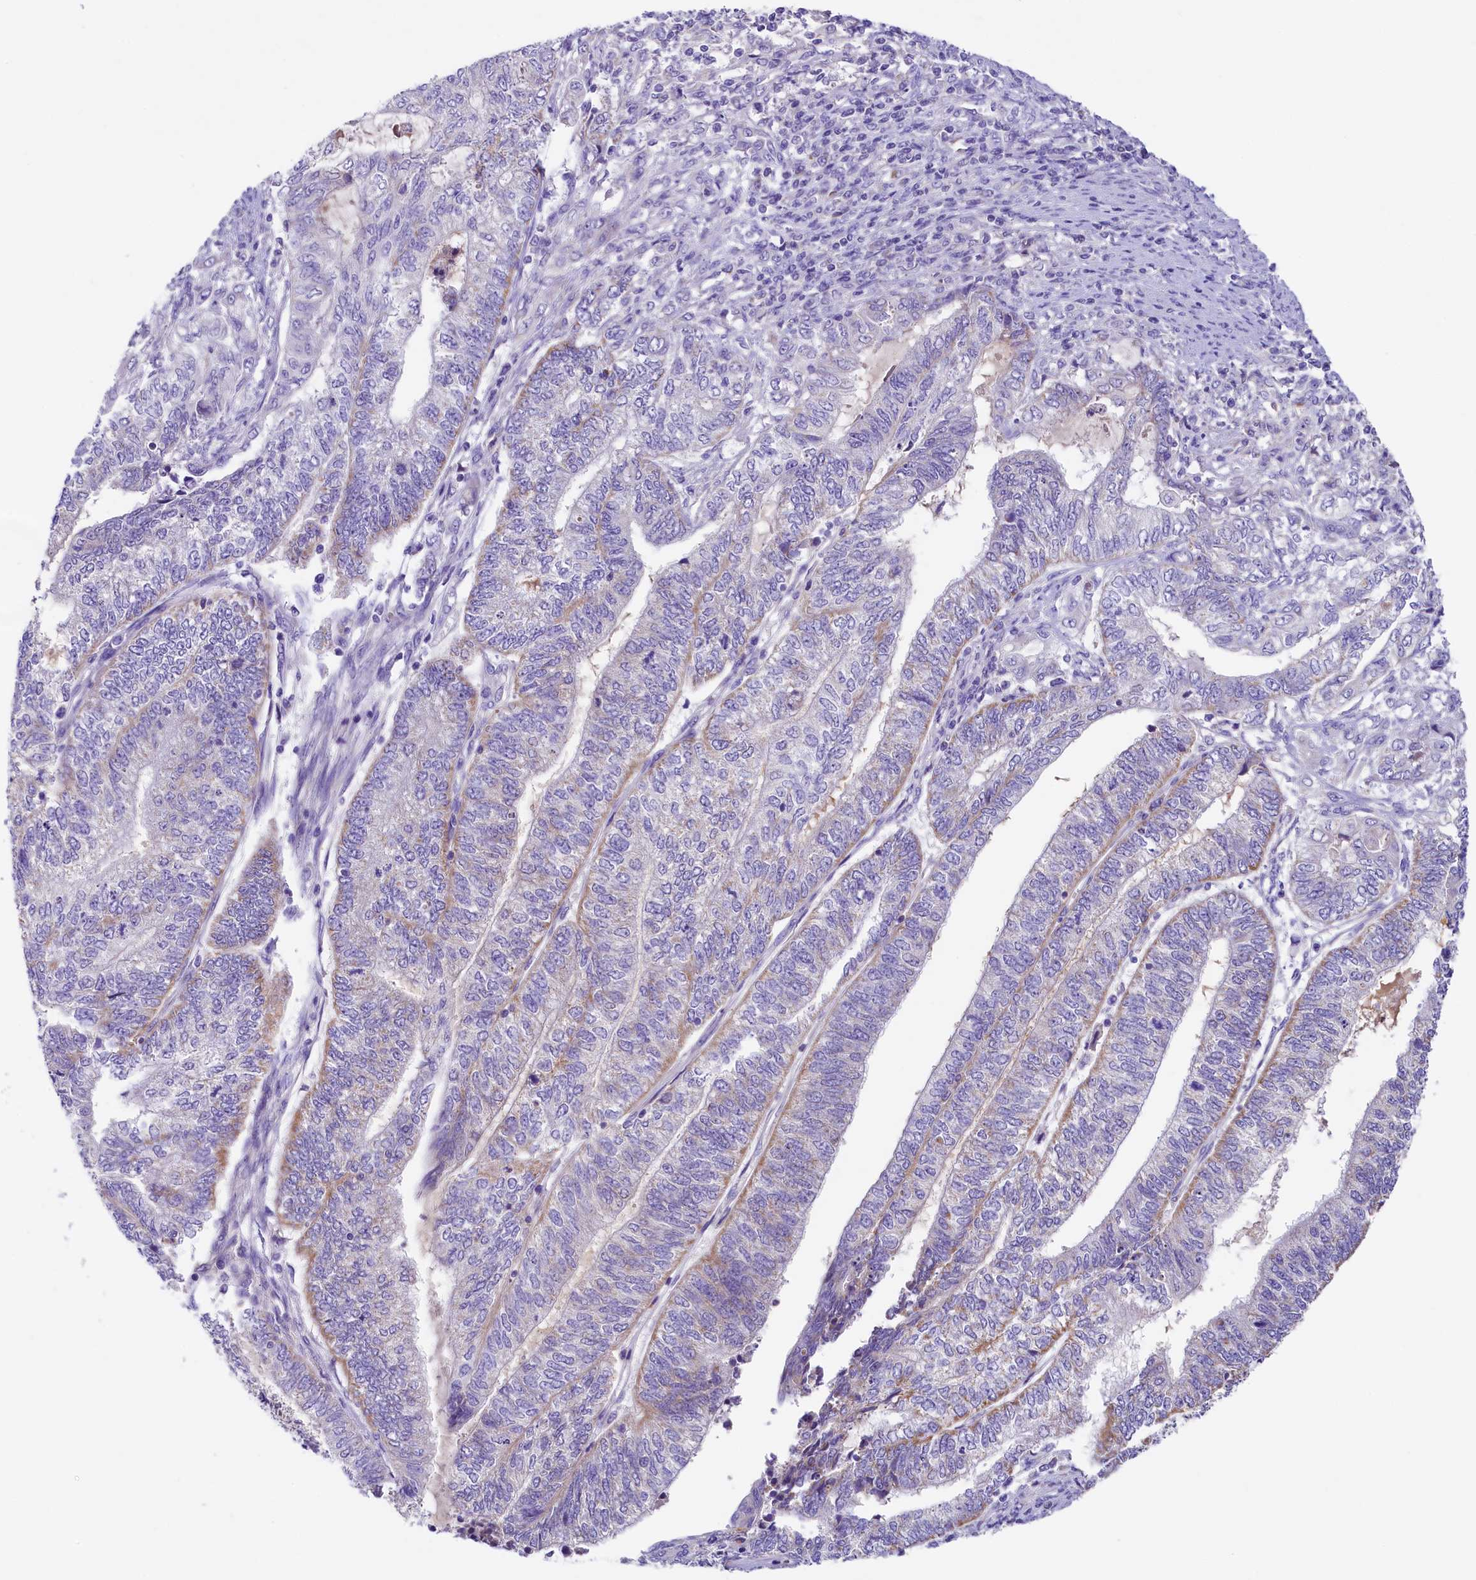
{"staining": {"intensity": "weak", "quantity": "<25%", "location": "cytoplasmic/membranous"}, "tissue": "endometrial cancer", "cell_type": "Tumor cells", "image_type": "cancer", "snomed": [{"axis": "morphology", "description": "Adenocarcinoma, NOS"}, {"axis": "topography", "description": "Uterus"}, {"axis": "topography", "description": "Endometrium"}], "caption": "Endometrial adenocarcinoma was stained to show a protein in brown. There is no significant expression in tumor cells.", "gene": "PMPCB", "patient": {"sex": "female", "age": 70}}